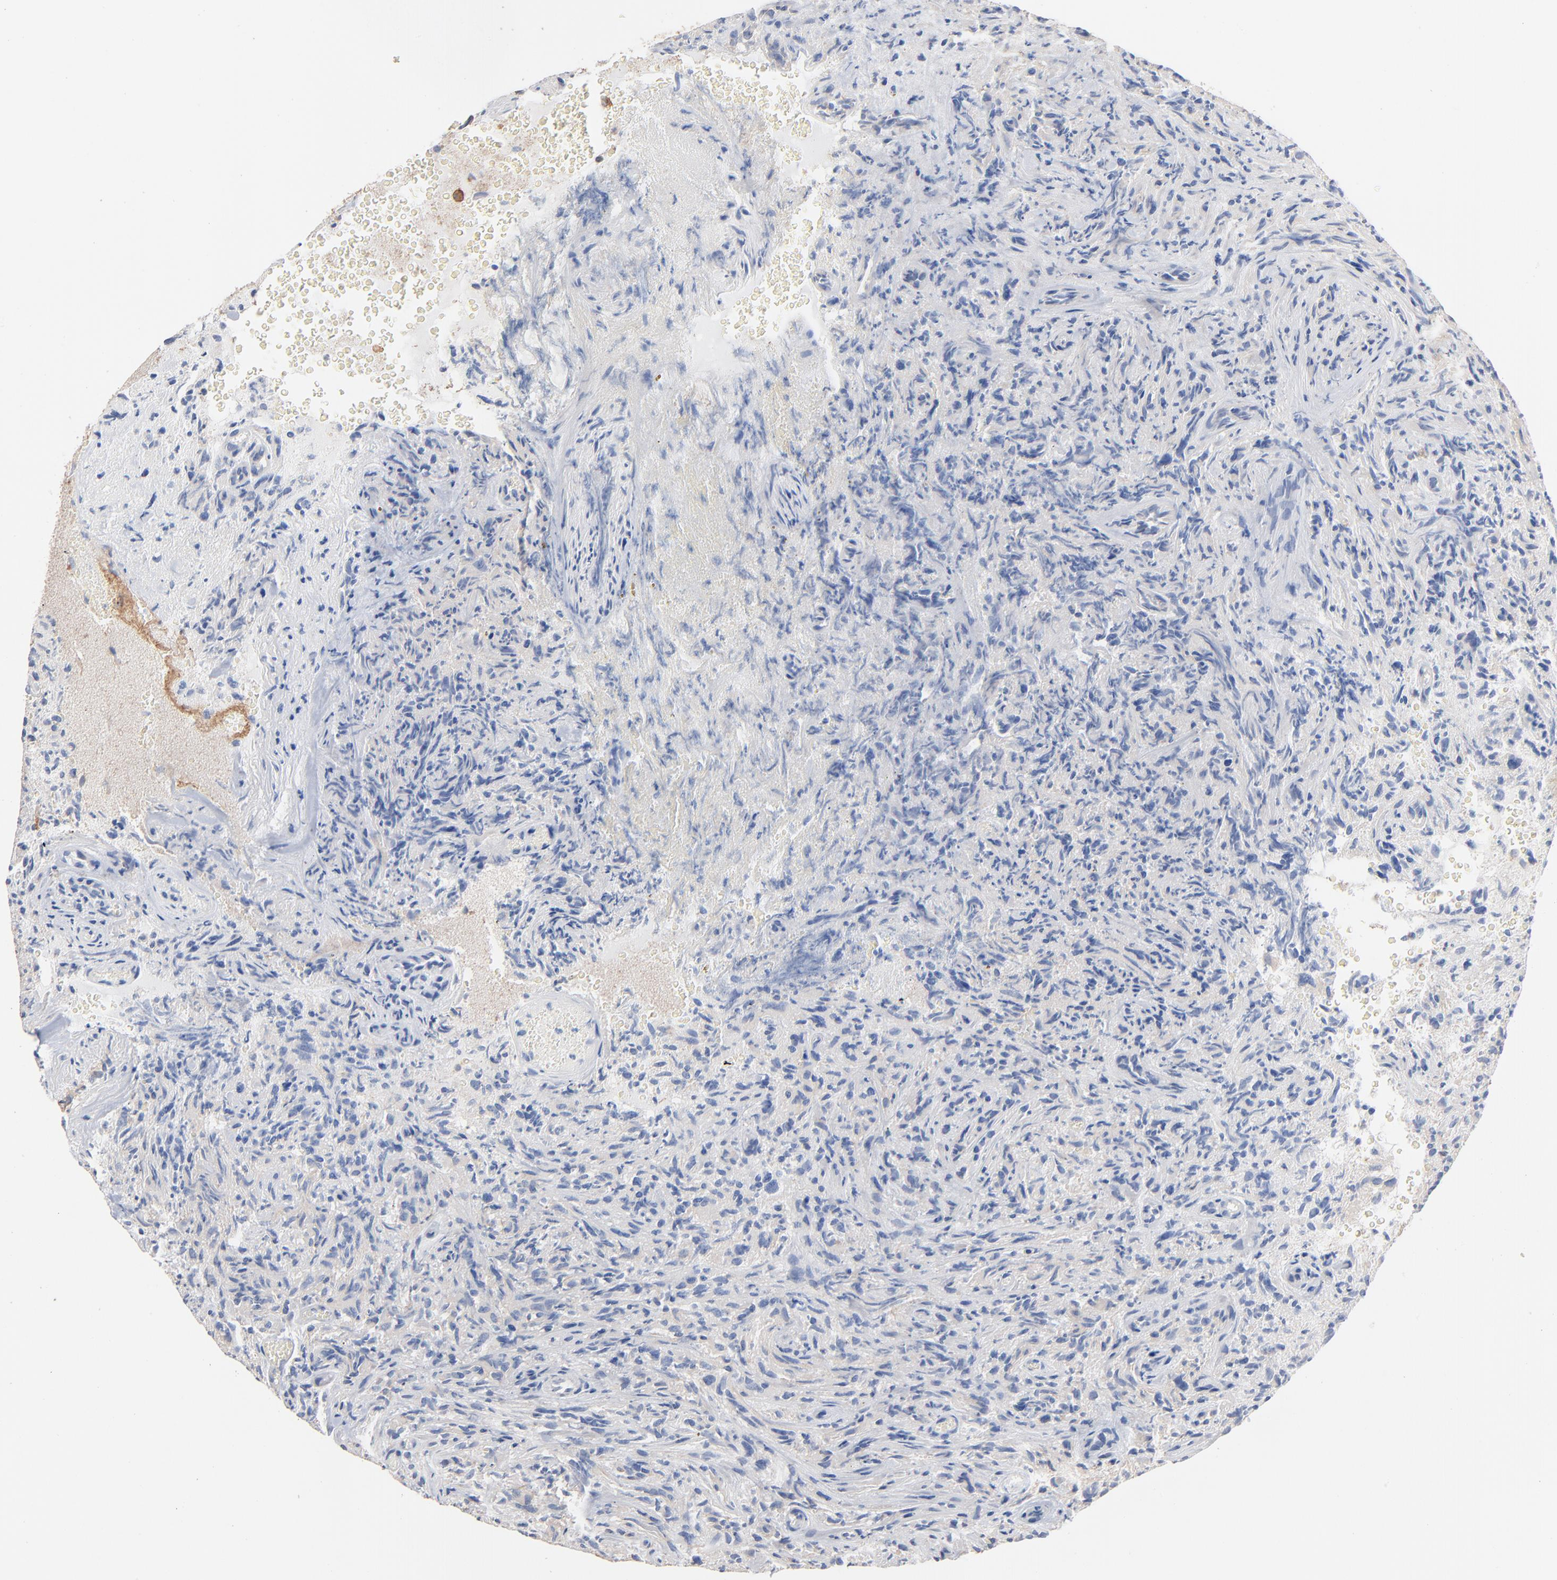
{"staining": {"intensity": "negative", "quantity": "none", "location": "none"}, "tissue": "glioma", "cell_type": "Tumor cells", "image_type": "cancer", "snomed": [{"axis": "morphology", "description": "Normal tissue, NOS"}, {"axis": "morphology", "description": "Glioma, malignant, High grade"}, {"axis": "topography", "description": "Cerebral cortex"}], "caption": "IHC photomicrograph of neoplastic tissue: glioma stained with DAB (3,3'-diaminobenzidine) exhibits no significant protein positivity in tumor cells.", "gene": "ABCD4", "patient": {"sex": "male", "age": 75}}